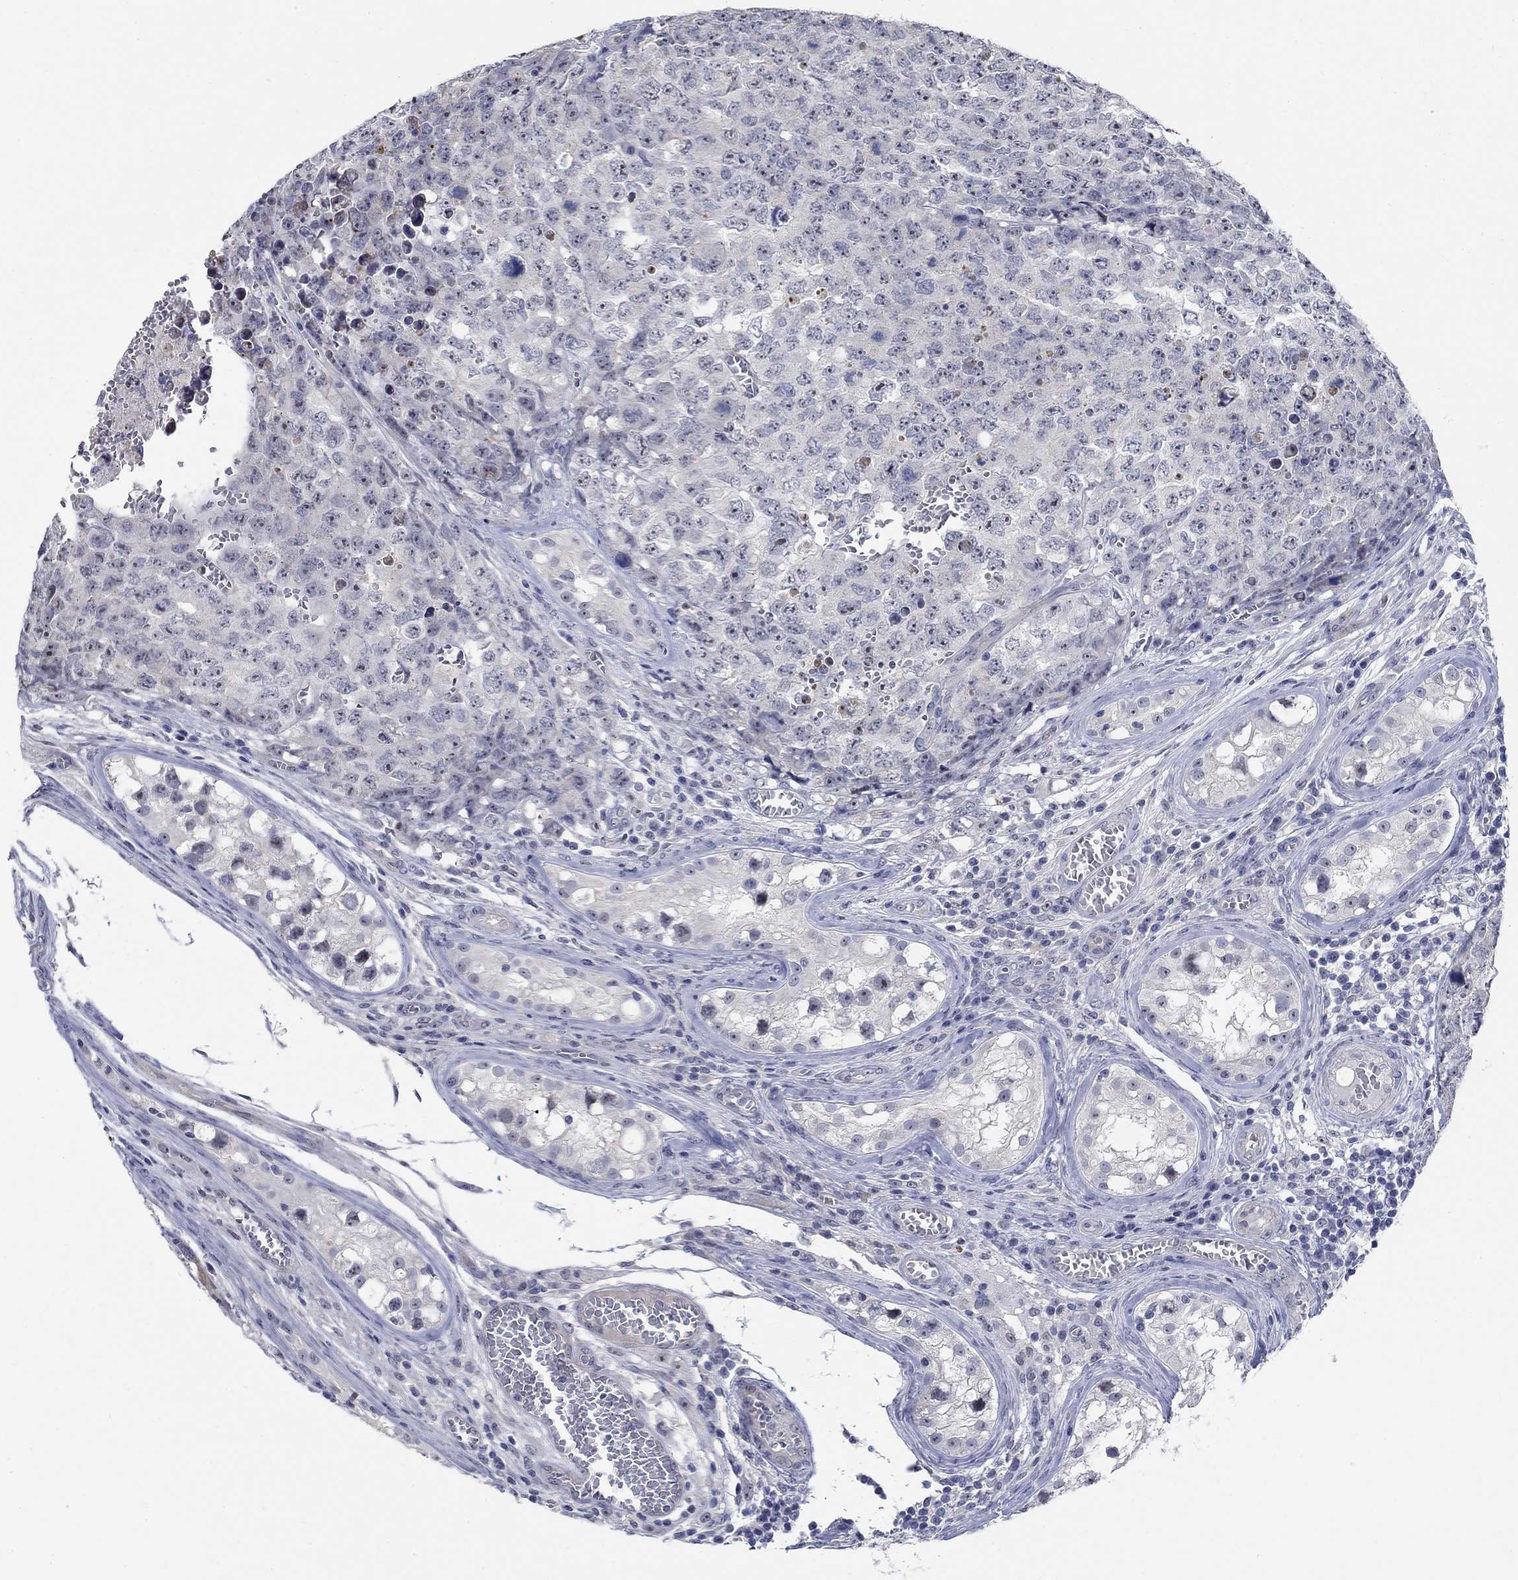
{"staining": {"intensity": "moderate", "quantity": "<25%", "location": "nuclear"}, "tissue": "testis cancer", "cell_type": "Tumor cells", "image_type": "cancer", "snomed": [{"axis": "morphology", "description": "Carcinoma, Embryonal, NOS"}, {"axis": "topography", "description": "Testis"}], "caption": "Testis cancer was stained to show a protein in brown. There is low levels of moderate nuclear positivity in approximately <25% of tumor cells.", "gene": "SMIM18", "patient": {"sex": "male", "age": 23}}